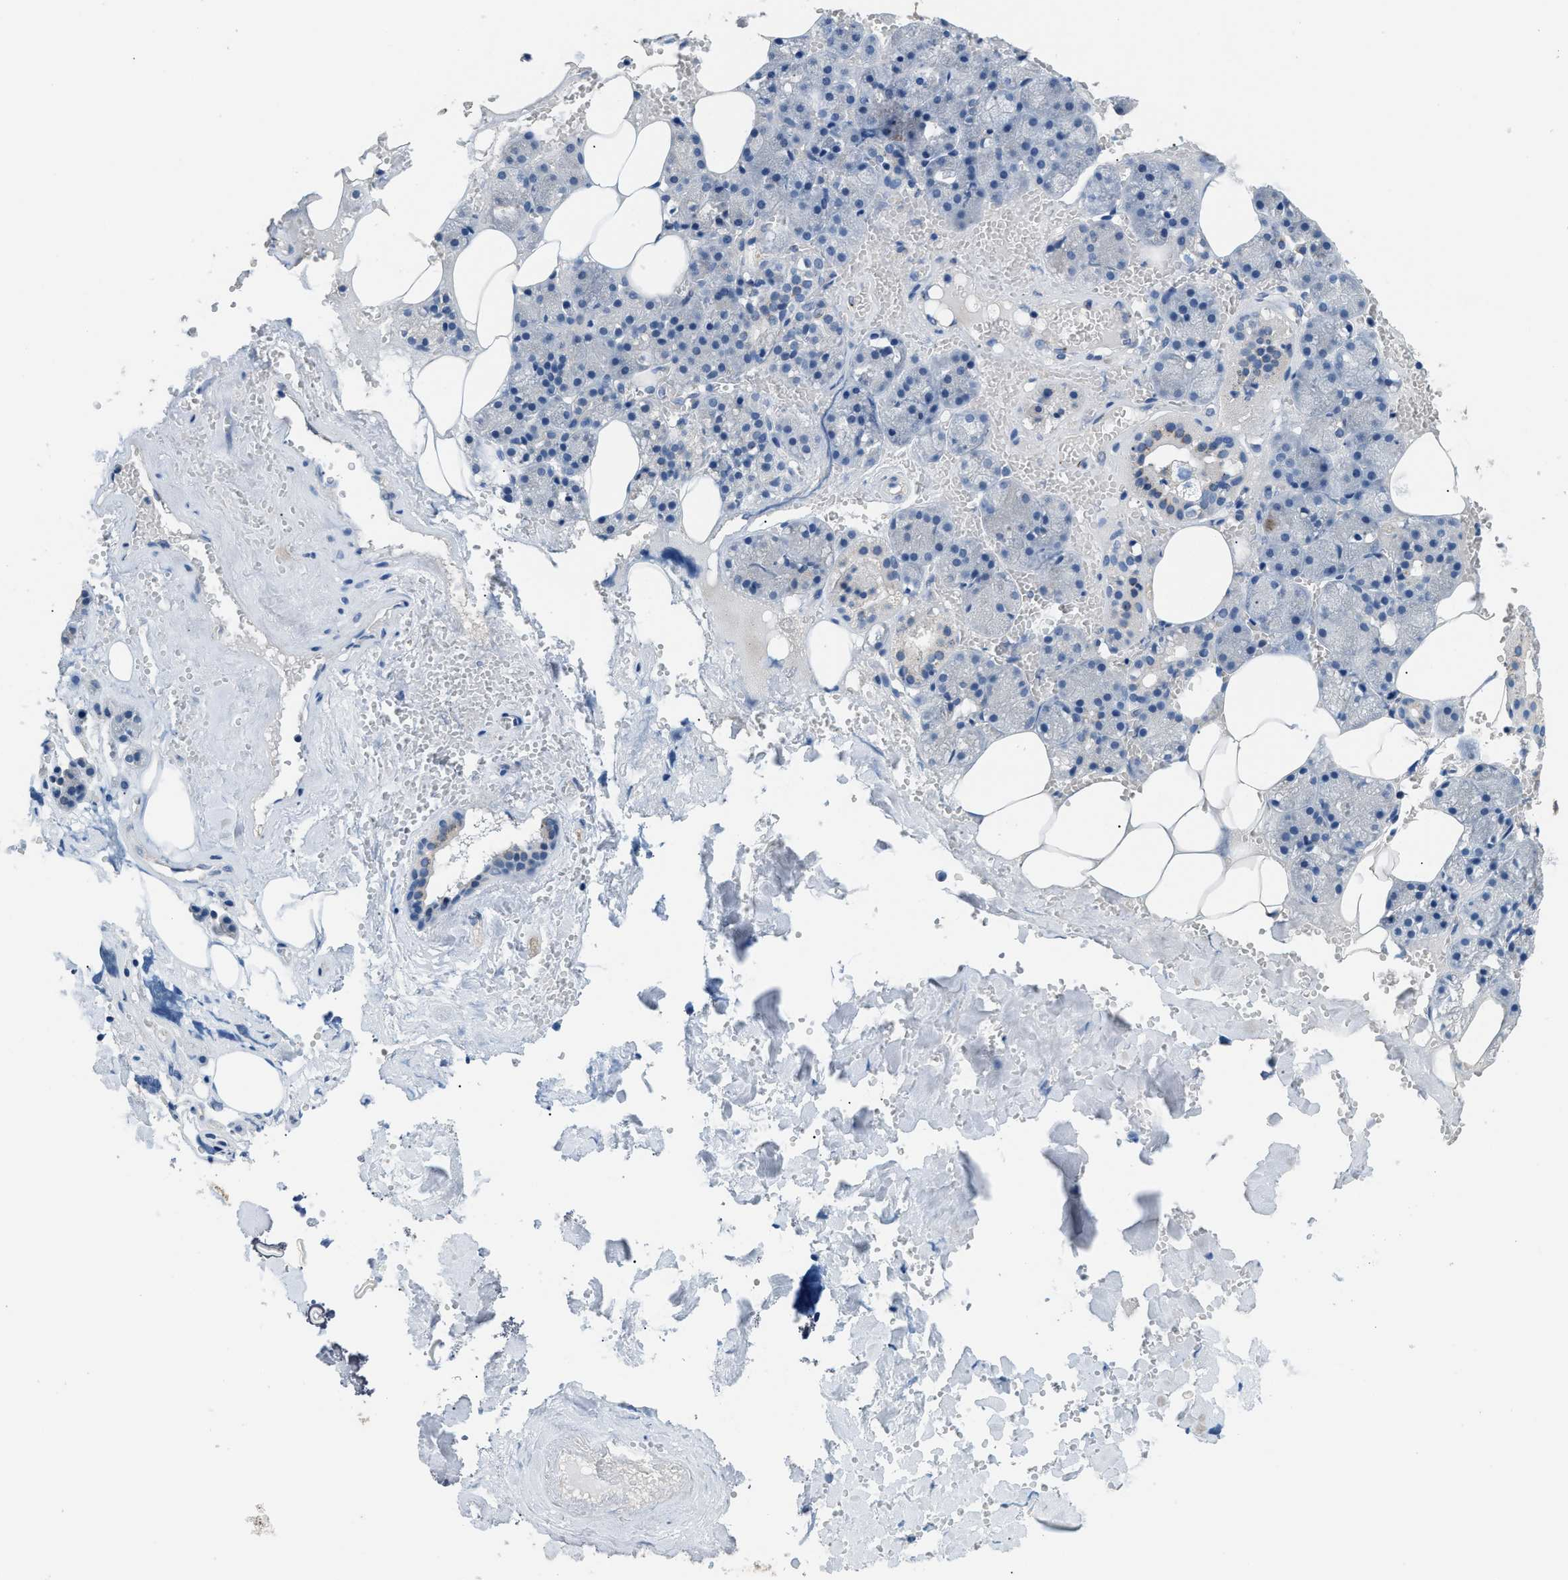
{"staining": {"intensity": "weak", "quantity": "<25%", "location": "cytoplasmic/membranous"}, "tissue": "salivary gland", "cell_type": "Glandular cells", "image_type": "normal", "snomed": [{"axis": "morphology", "description": "Normal tissue, NOS"}, {"axis": "topography", "description": "Salivary gland"}], "caption": "Salivary gland stained for a protein using immunohistochemistry exhibits no positivity glandular cells.", "gene": "GOLM1", "patient": {"sex": "male", "age": 62}}